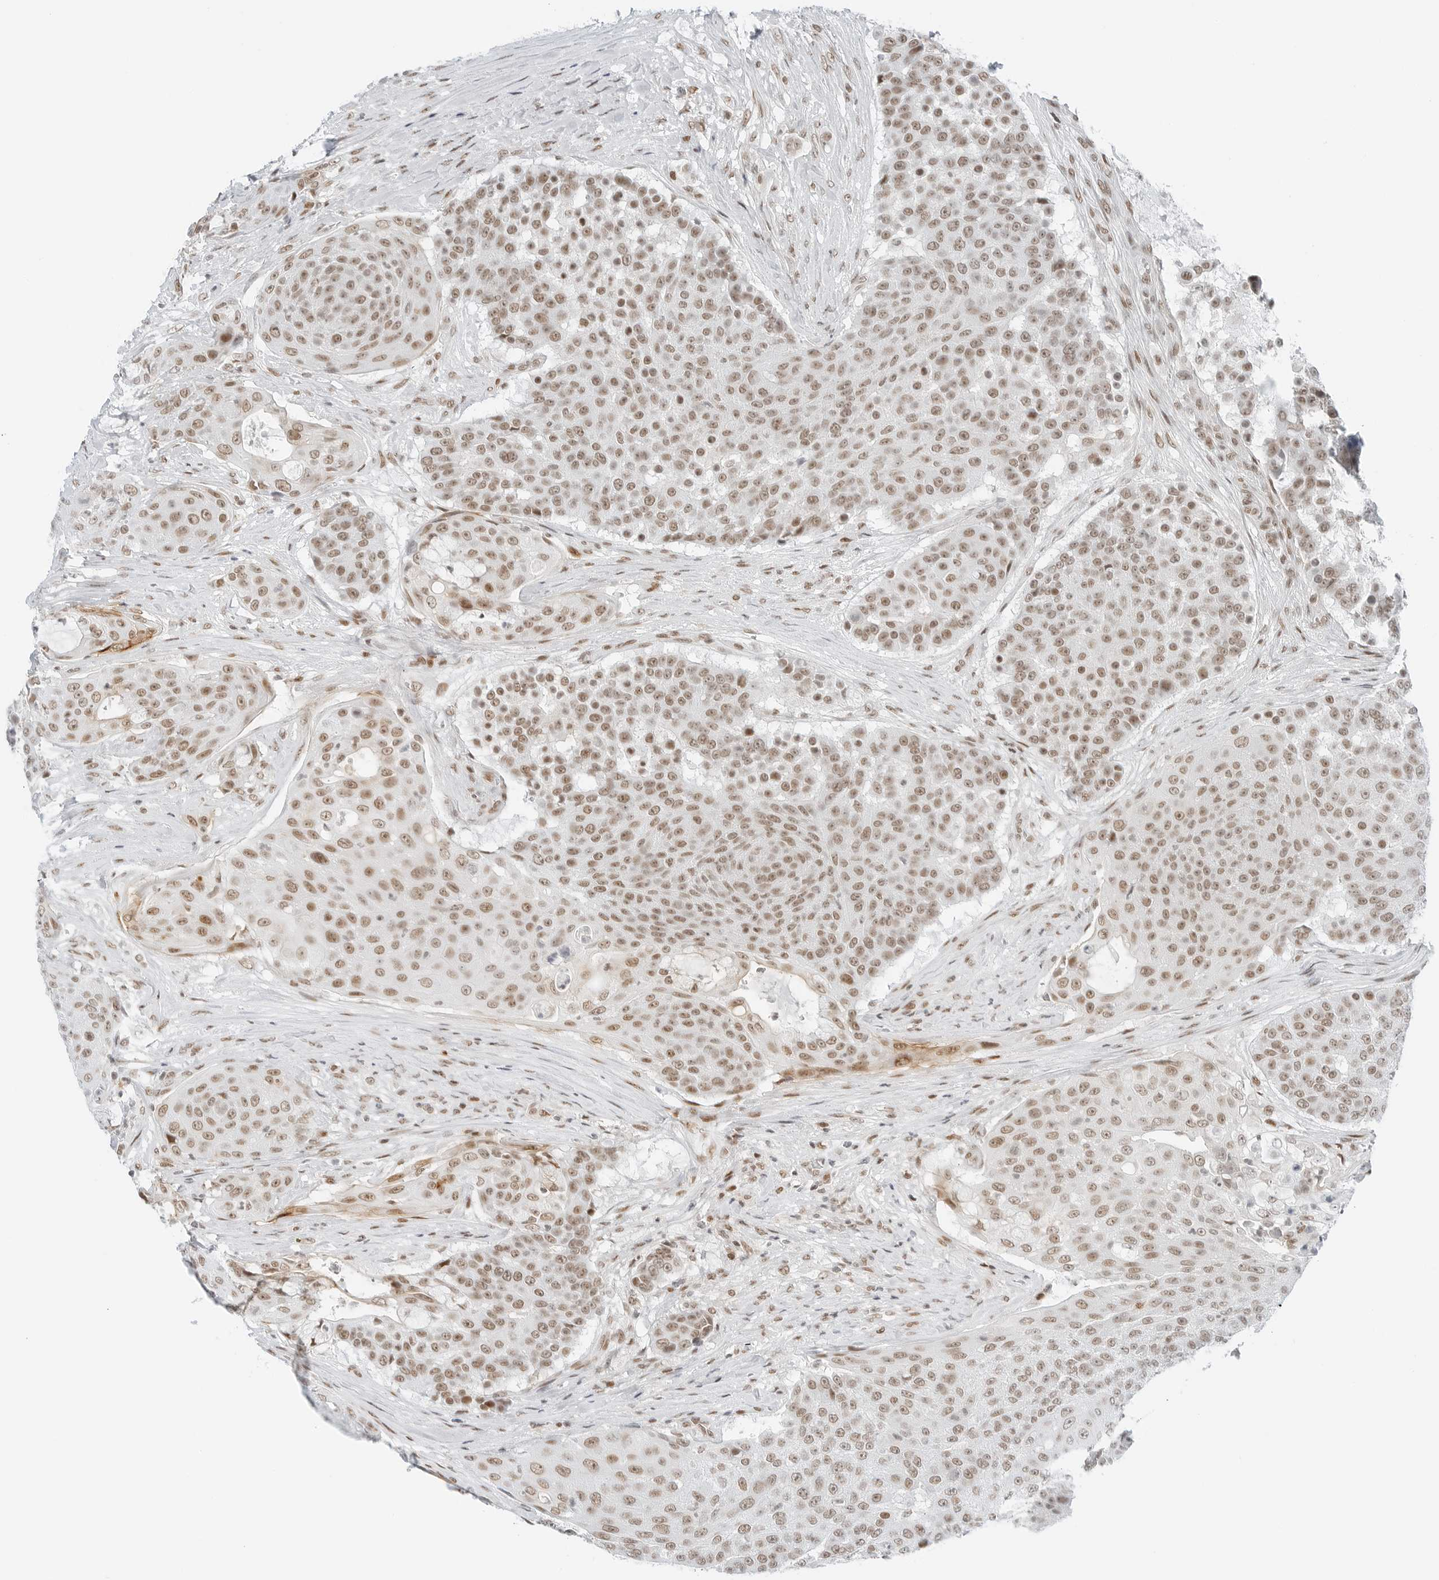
{"staining": {"intensity": "moderate", "quantity": ">75%", "location": "nuclear"}, "tissue": "urothelial cancer", "cell_type": "Tumor cells", "image_type": "cancer", "snomed": [{"axis": "morphology", "description": "Urothelial carcinoma, High grade"}, {"axis": "topography", "description": "Urinary bladder"}], "caption": "High-grade urothelial carcinoma tissue exhibits moderate nuclear positivity in approximately >75% of tumor cells, visualized by immunohistochemistry.", "gene": "CRTC2", "patient": {"sex": "female", "age": 63}}